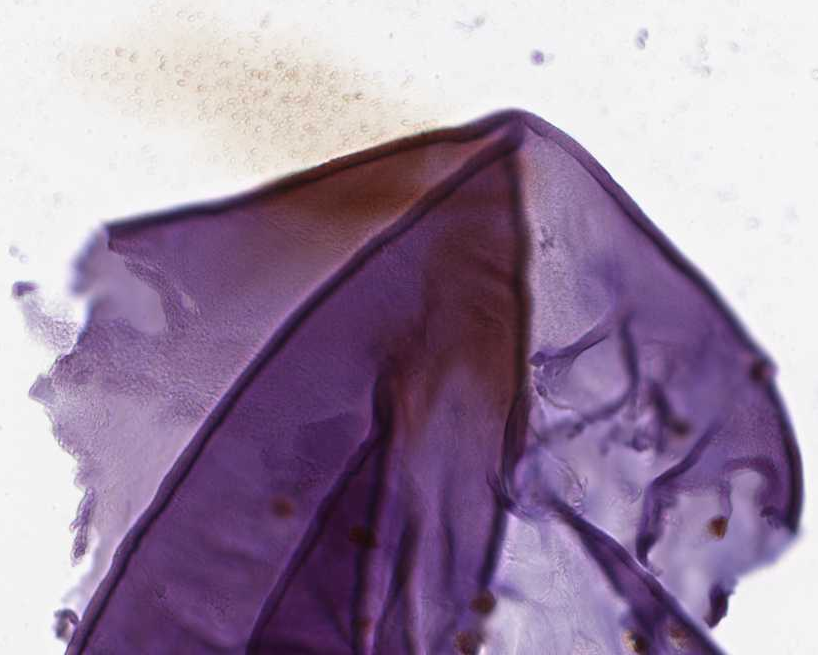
{"staining": {"intensity": "moderate", "quantity": ">75%", "location": "cytoplasmic/membranous"}, "tissue": "soft tissue", "cell_type": "Chondrocytes", "image_type": "normal", "snomed": [{"axis": "morphology", "description": "Normal tissue, NOS"}, {"axis": "morphology", "description": "Squamous cell carcinoma, NOS"}, {"axis": "topography", "description": "Cartilage tissue"}, {"axis": "topography", "description": "Lung"}], "caption": "Approximately >75% of chondrocytes in unremarkable human soft tissue demonstrate moderate cytoplasmic/membranous protein staining as visualized by brown immunohistochemical staining.", "gene": "YAP1", "patient": {"sex": "male", "age": 66}}